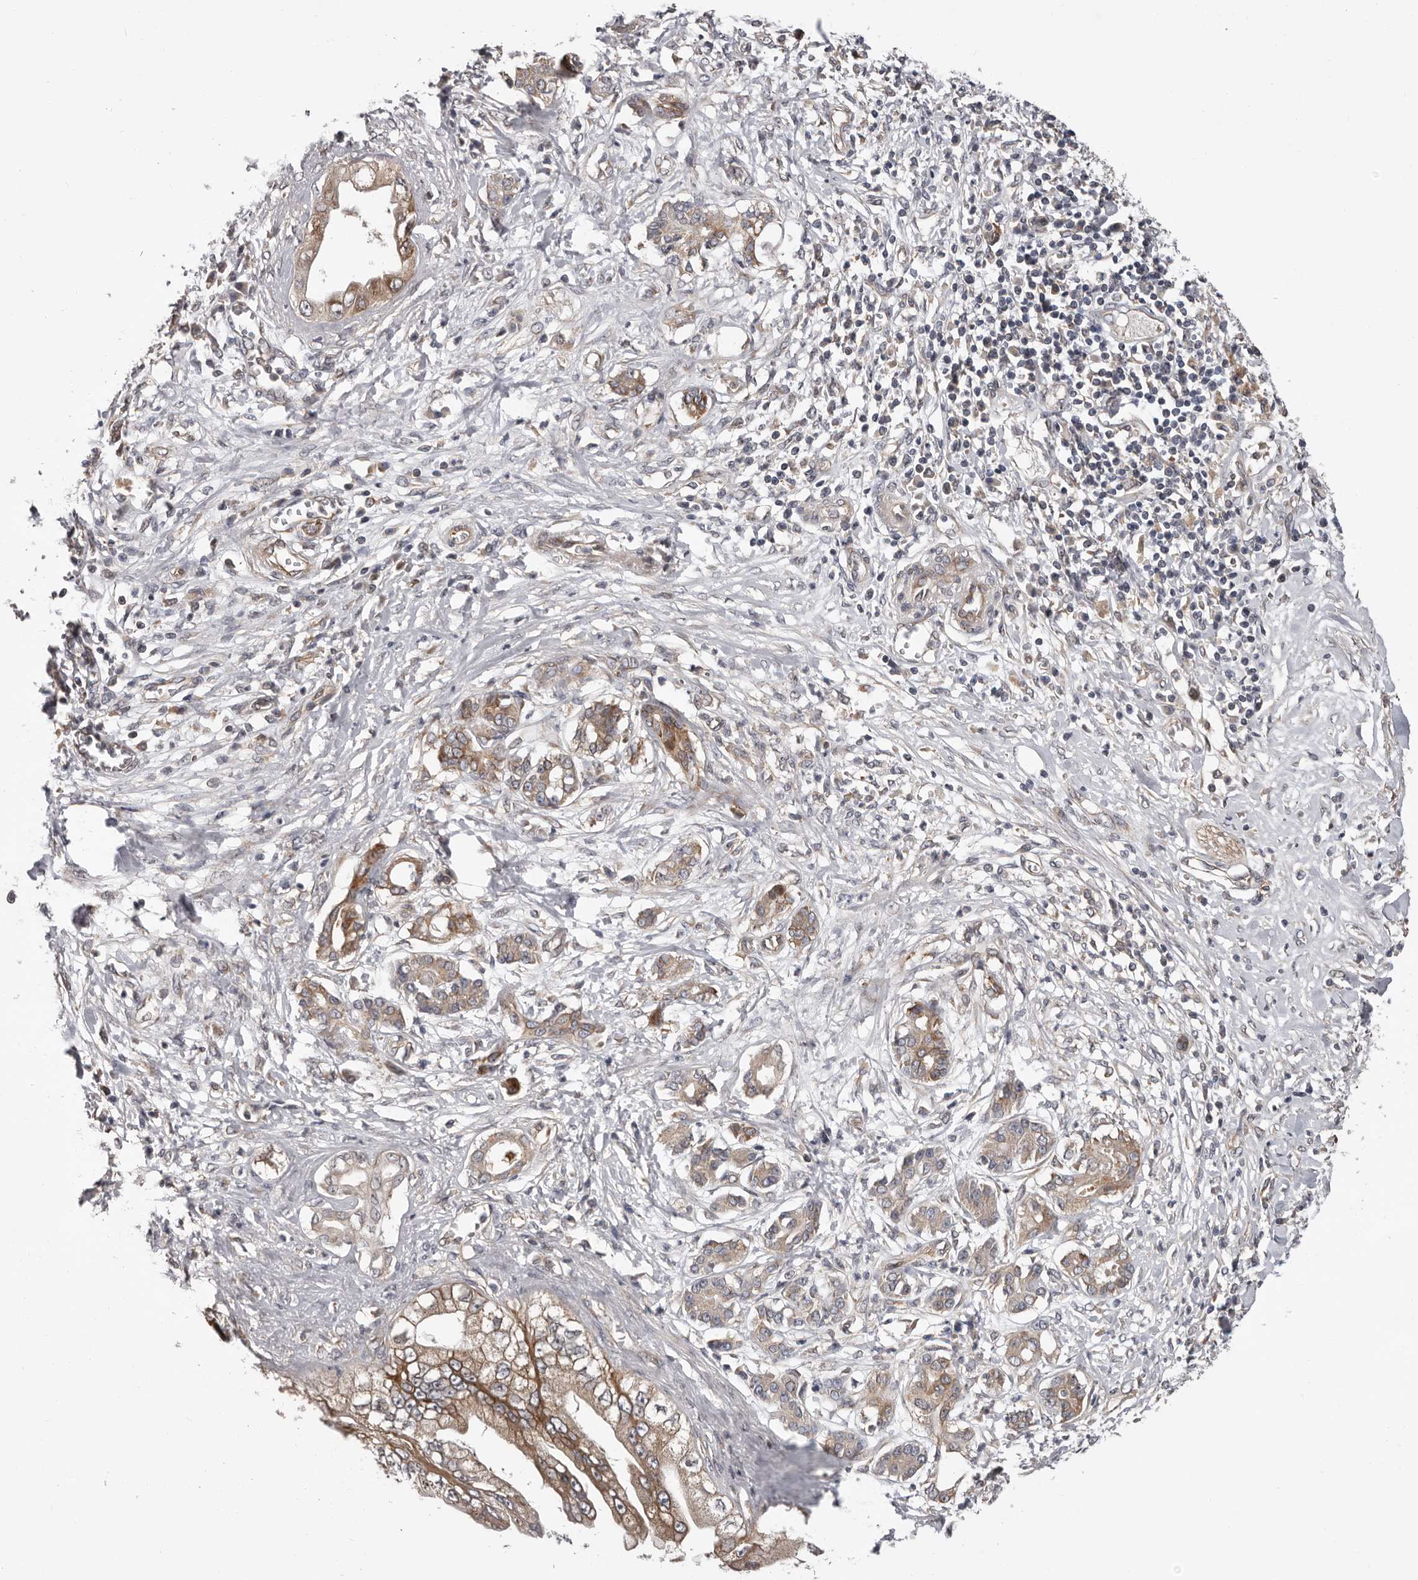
{"staining": {"intensity": "moderate", "quantity": "25%-75%", "location": "cytoplasmic/membranous"}, "tissue": "pancreatic cancer", "cell_type": "Tumor cells", "image_type": "cancer", "snomed": [{"axis": "morphology", "description": "Adenocarcinoma, NOS"}, {"axis": "topography", "description": "Pancreas"}], "caption": "Pancreatic adenocarcinoma stained with a brown dye displays moderate cytoplasmic/membranous positive positivity in about 25%-75% of tumor cells.", "gene": "VPS37A", "patient": {"sex": "female", "age": 56}}